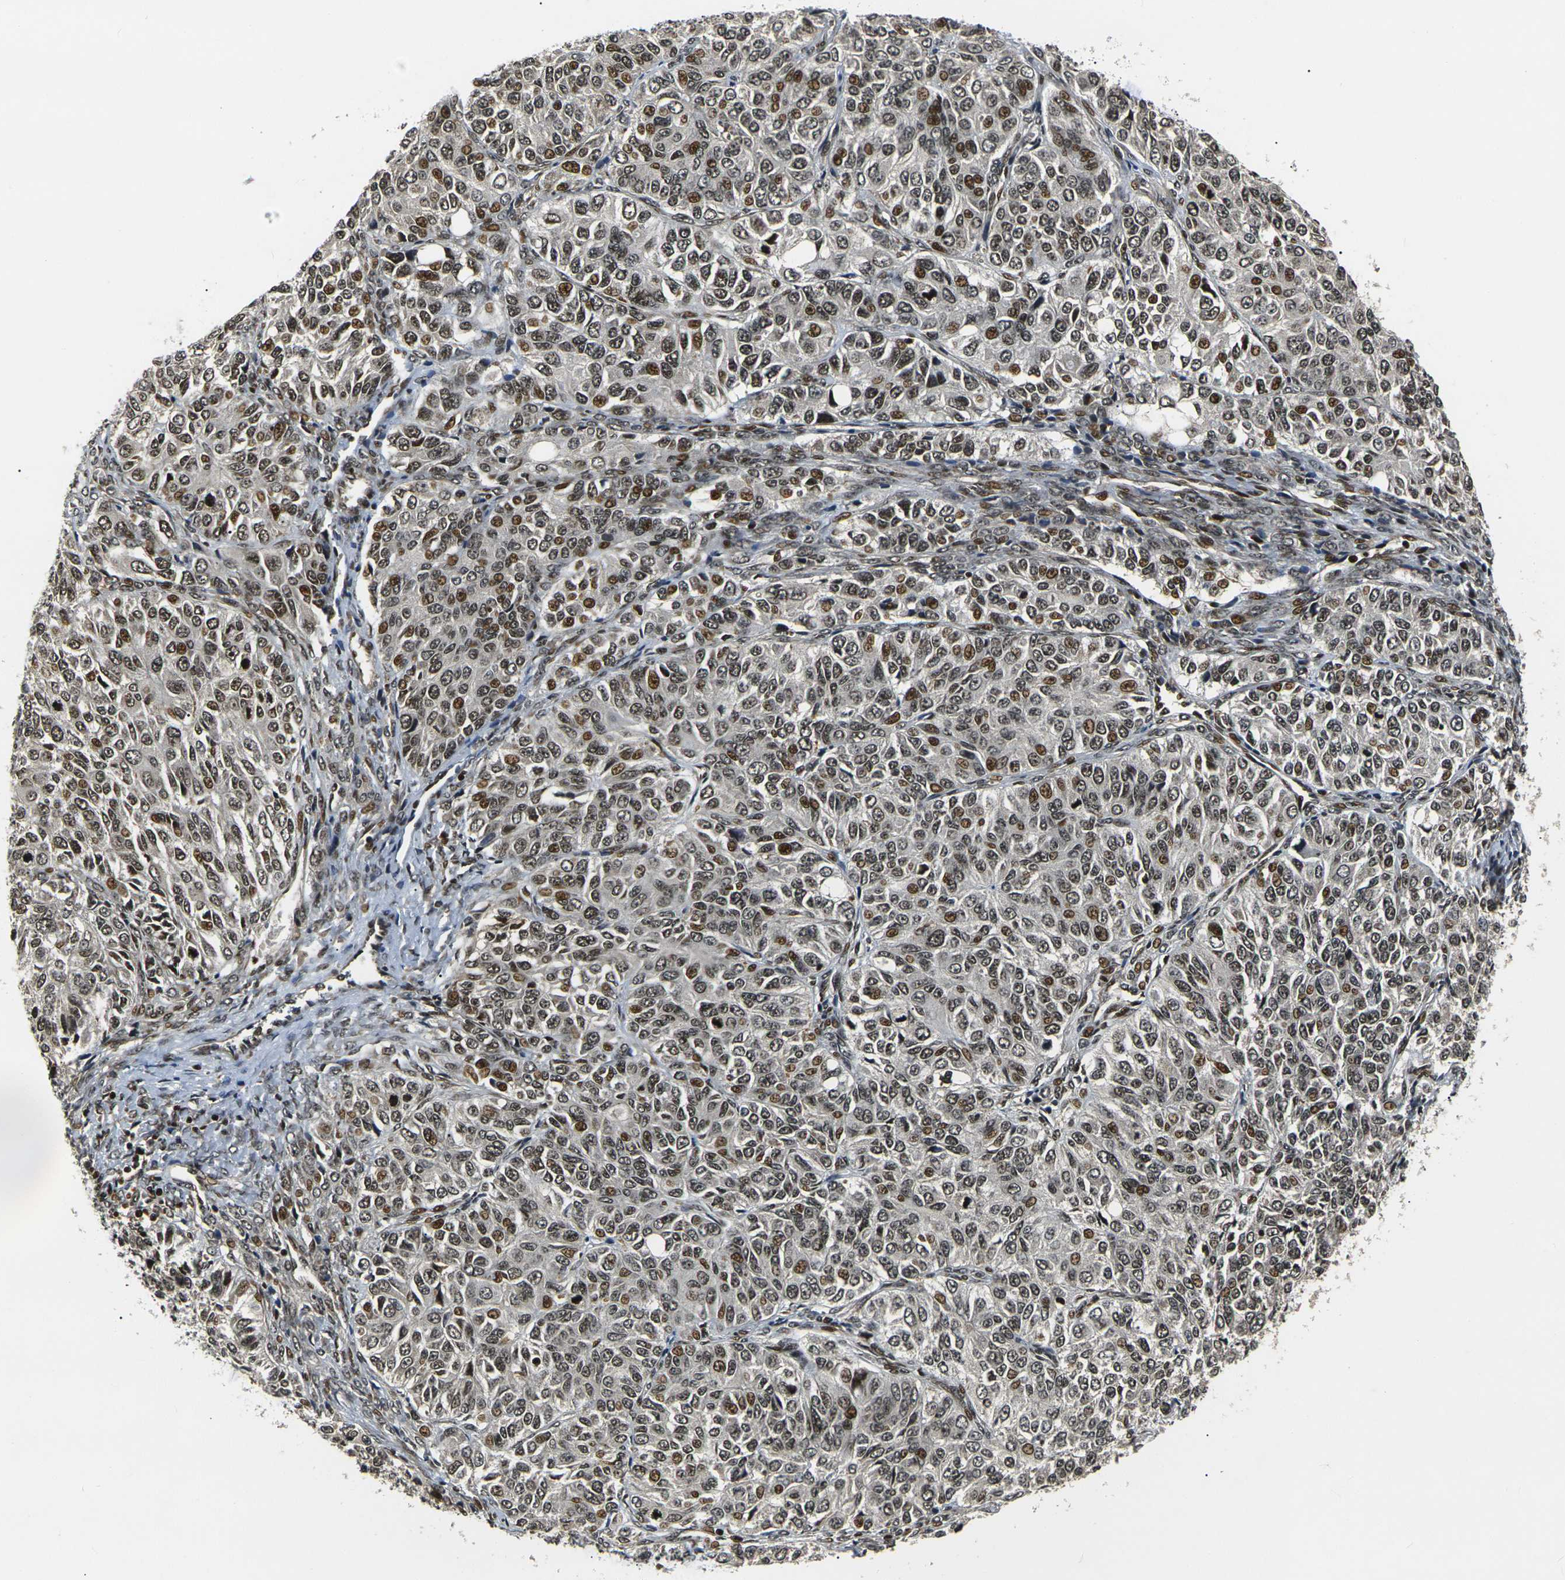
{"staining": {"intensity": "moderate", "quantity": ">75%", "location": "nuclear"}, "tissue": "ovarian cancer", "cell_type": "Tumor cells", "image_type": "cancer", "snomed": [{"axis": "morphology", "description": "Carcinoma, endometroid"}, {"axis": "topography", "description": "Ovary"}], "caption": "This is an image of immunohistochemistry (IHC) staining of ovarian cancer, which shows moderate expression in the nuclear of tumor cells.", "gene": "ACTL6A", "patient": {"sex": "female", "age": 51}}